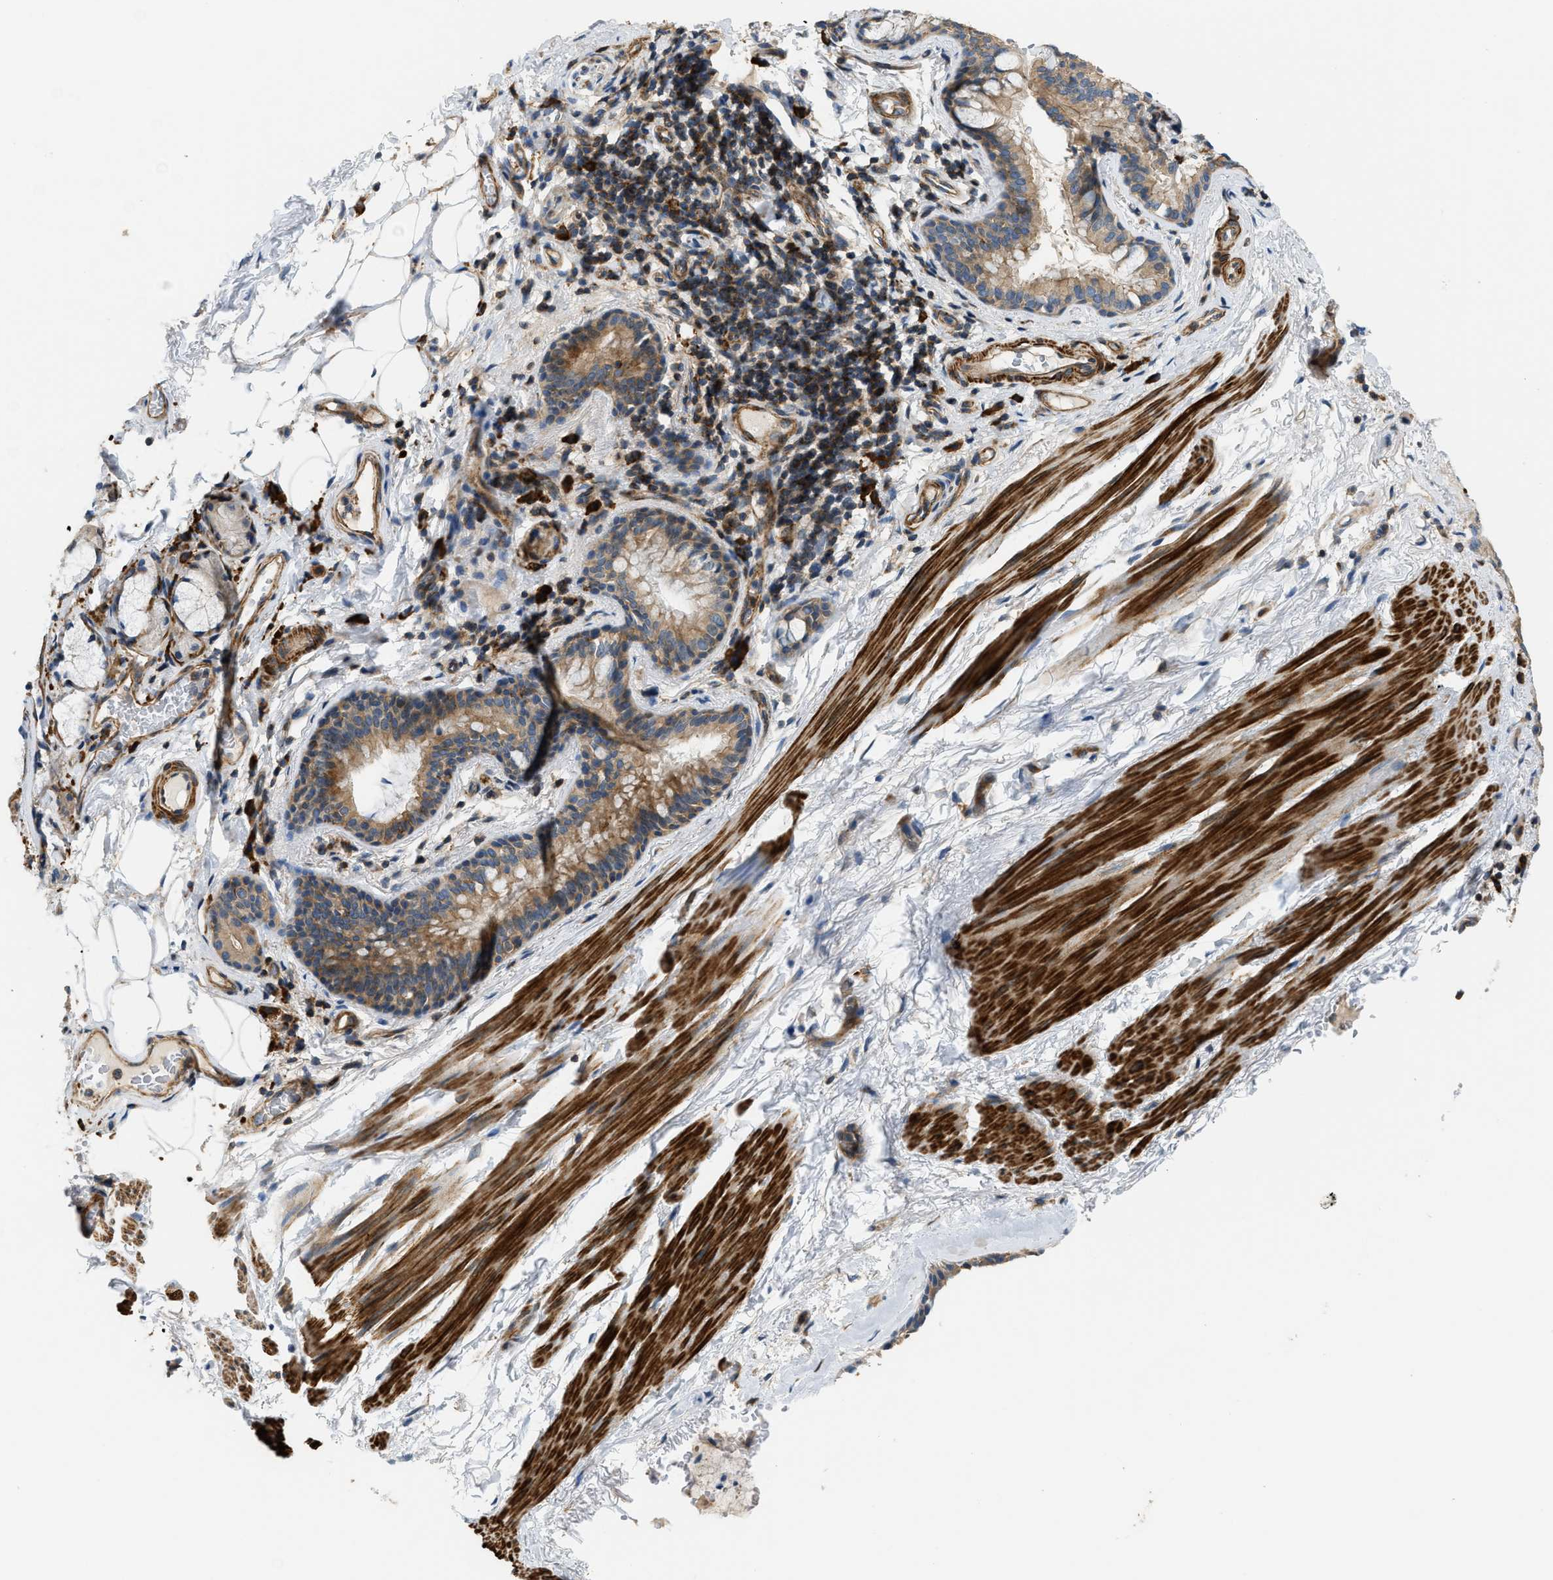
{"staining": {"intensity": "moderate", "quantity": ">75%", "location": "cytoplasmic/membranous"}, "tissue": "bronchus", "cell_type": "Respiratory epithelial cells", "image_type": "normal", "snomed": [{"axis": "morphology", "description": "Normal tissue, NOS"}, {"axis": "topography", "description": "Cartilage tissue"}], "caption": "Immunohistochemistry of normal bronchus exhibits medium levels of moderate cytoplasmic/membranous expression in about >75% of respiratory epithelial cells.", "gene": "BTN3A2", "patient": {"sex": "female", "age": 63}}